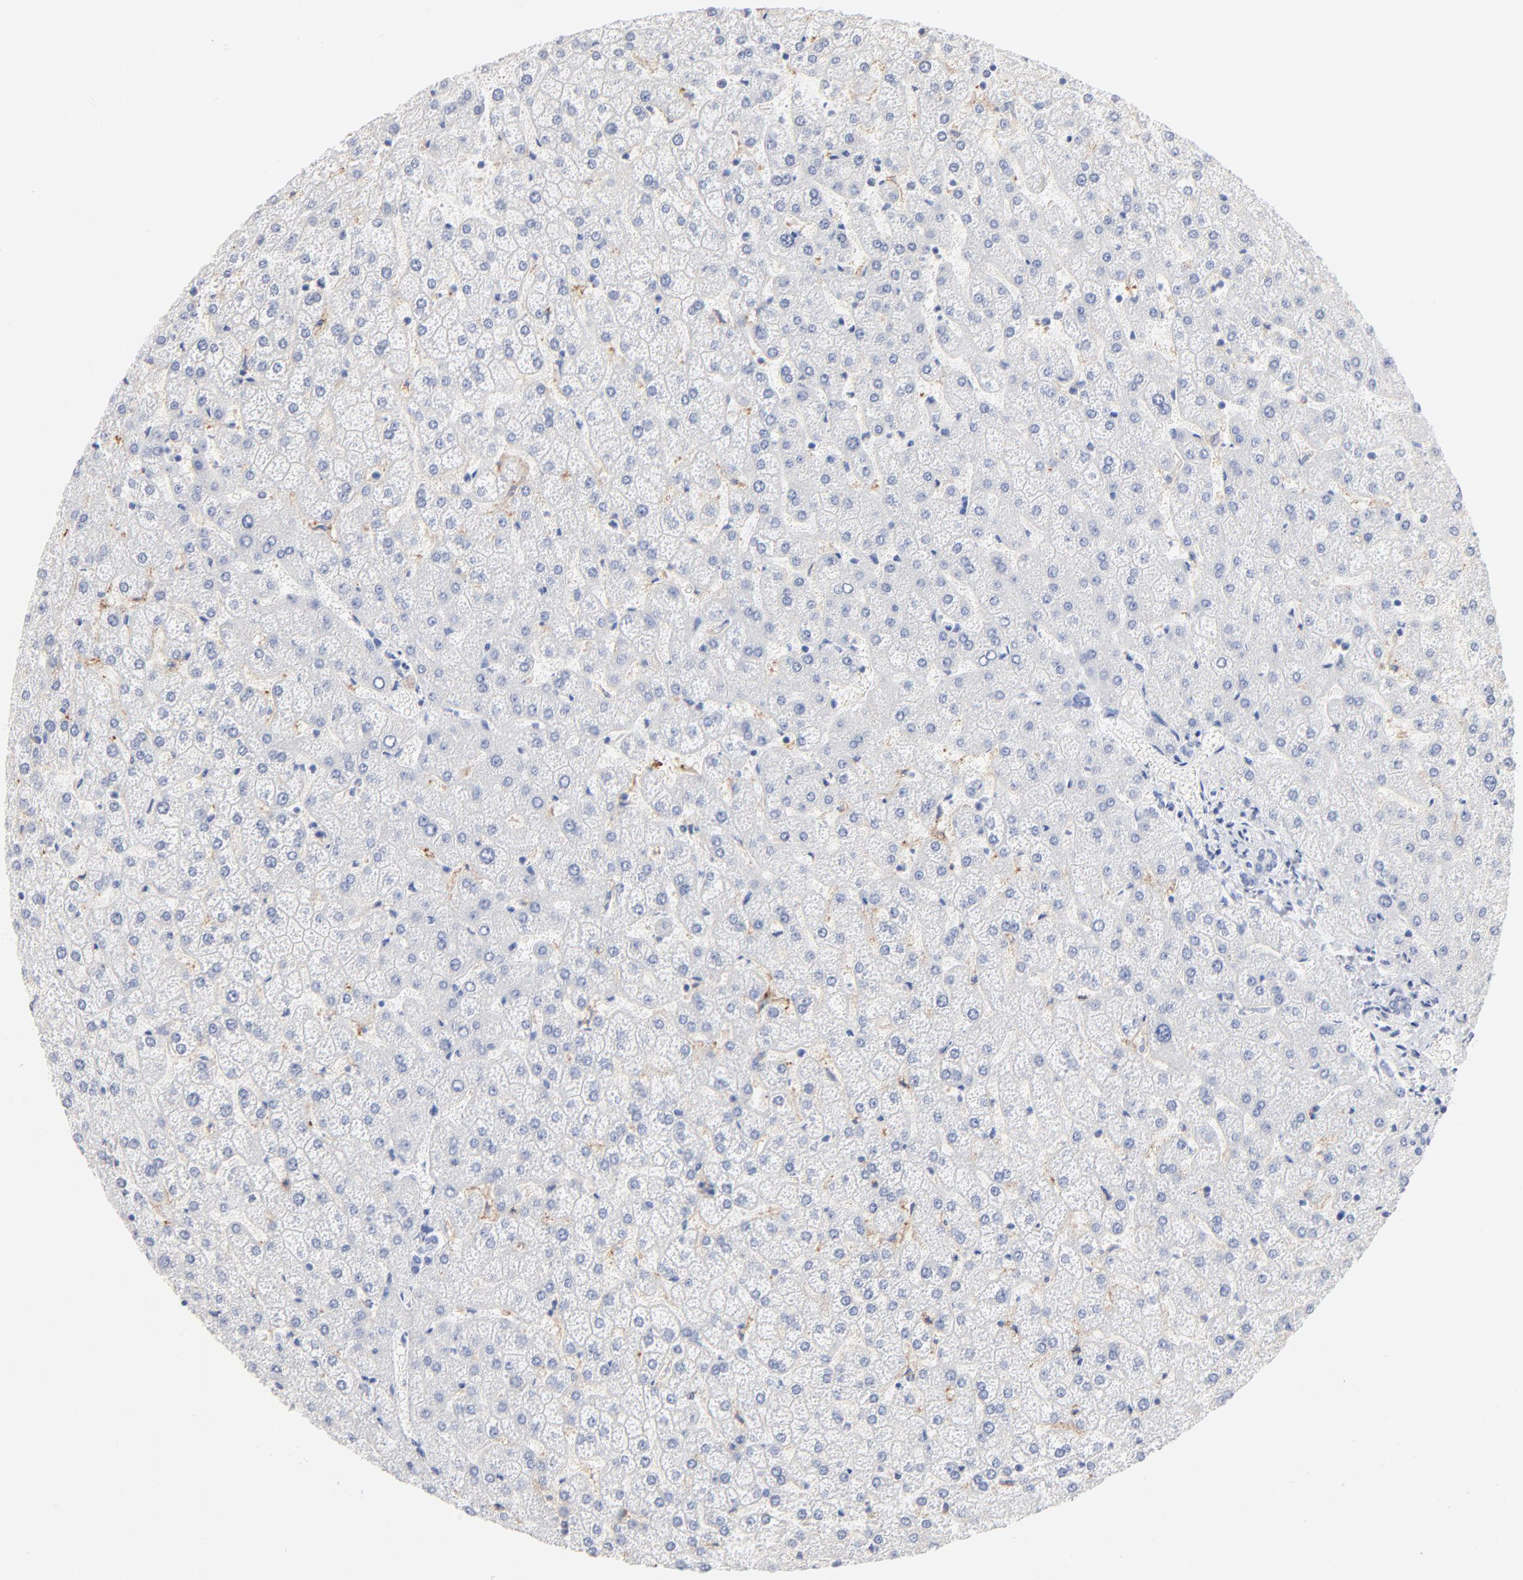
{"staining": {"intensity": "negative", "quantity": "none", "location": "none"}, "tissue": "liver", "cell_type": "Cholangiocytes", "image_type": "normal", "snomed": [{"axis": "morphology", "description": "Normal tissue, NOS"}, {"axis": "topography", "description": "Liver"}], "caption": "Cholangiocytes show no significant protein expression in unremarkable liver.", "gene": "IFIT2", "patient": {"sex": "female", "age": 32}}